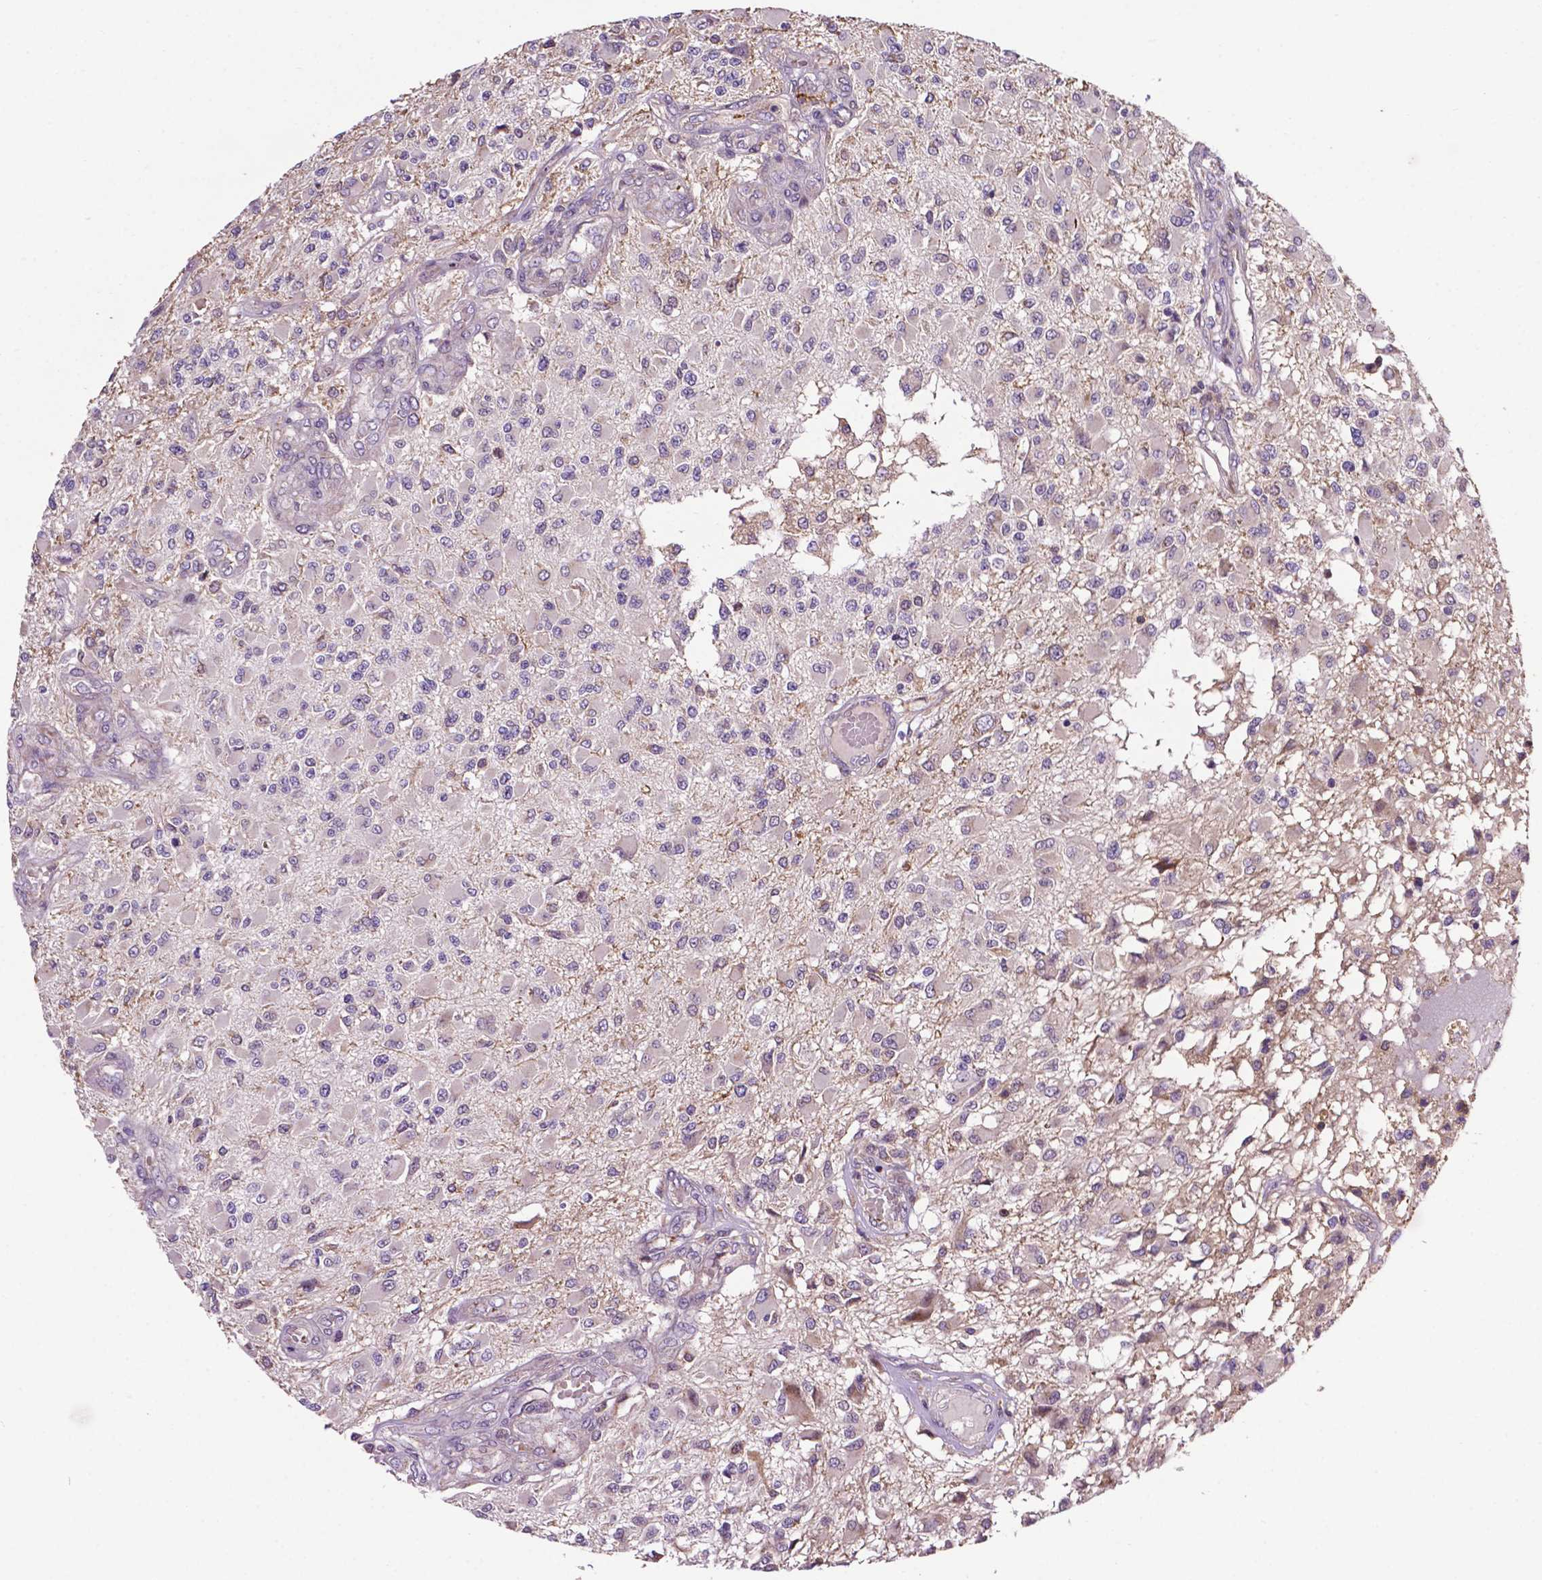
{"staining": {"intensity": "negative", "quantity": "none", "location": "none"}, "tissue": "glioma", "cell_type": "Tumor cells", "image_type": "cancer", "snomed": [{"axis": "morphology", "description": "Glioma, malignant, High grade"}, {"axis": "topography", "description": "Brain"}], "caption": "The immunohistochemistry micrograph has no significant staining in tumor cells of high-grade glioma (malignant) tissue.", "gene": "SPNS2", "patient": {"sex": "female", "age": 63}}